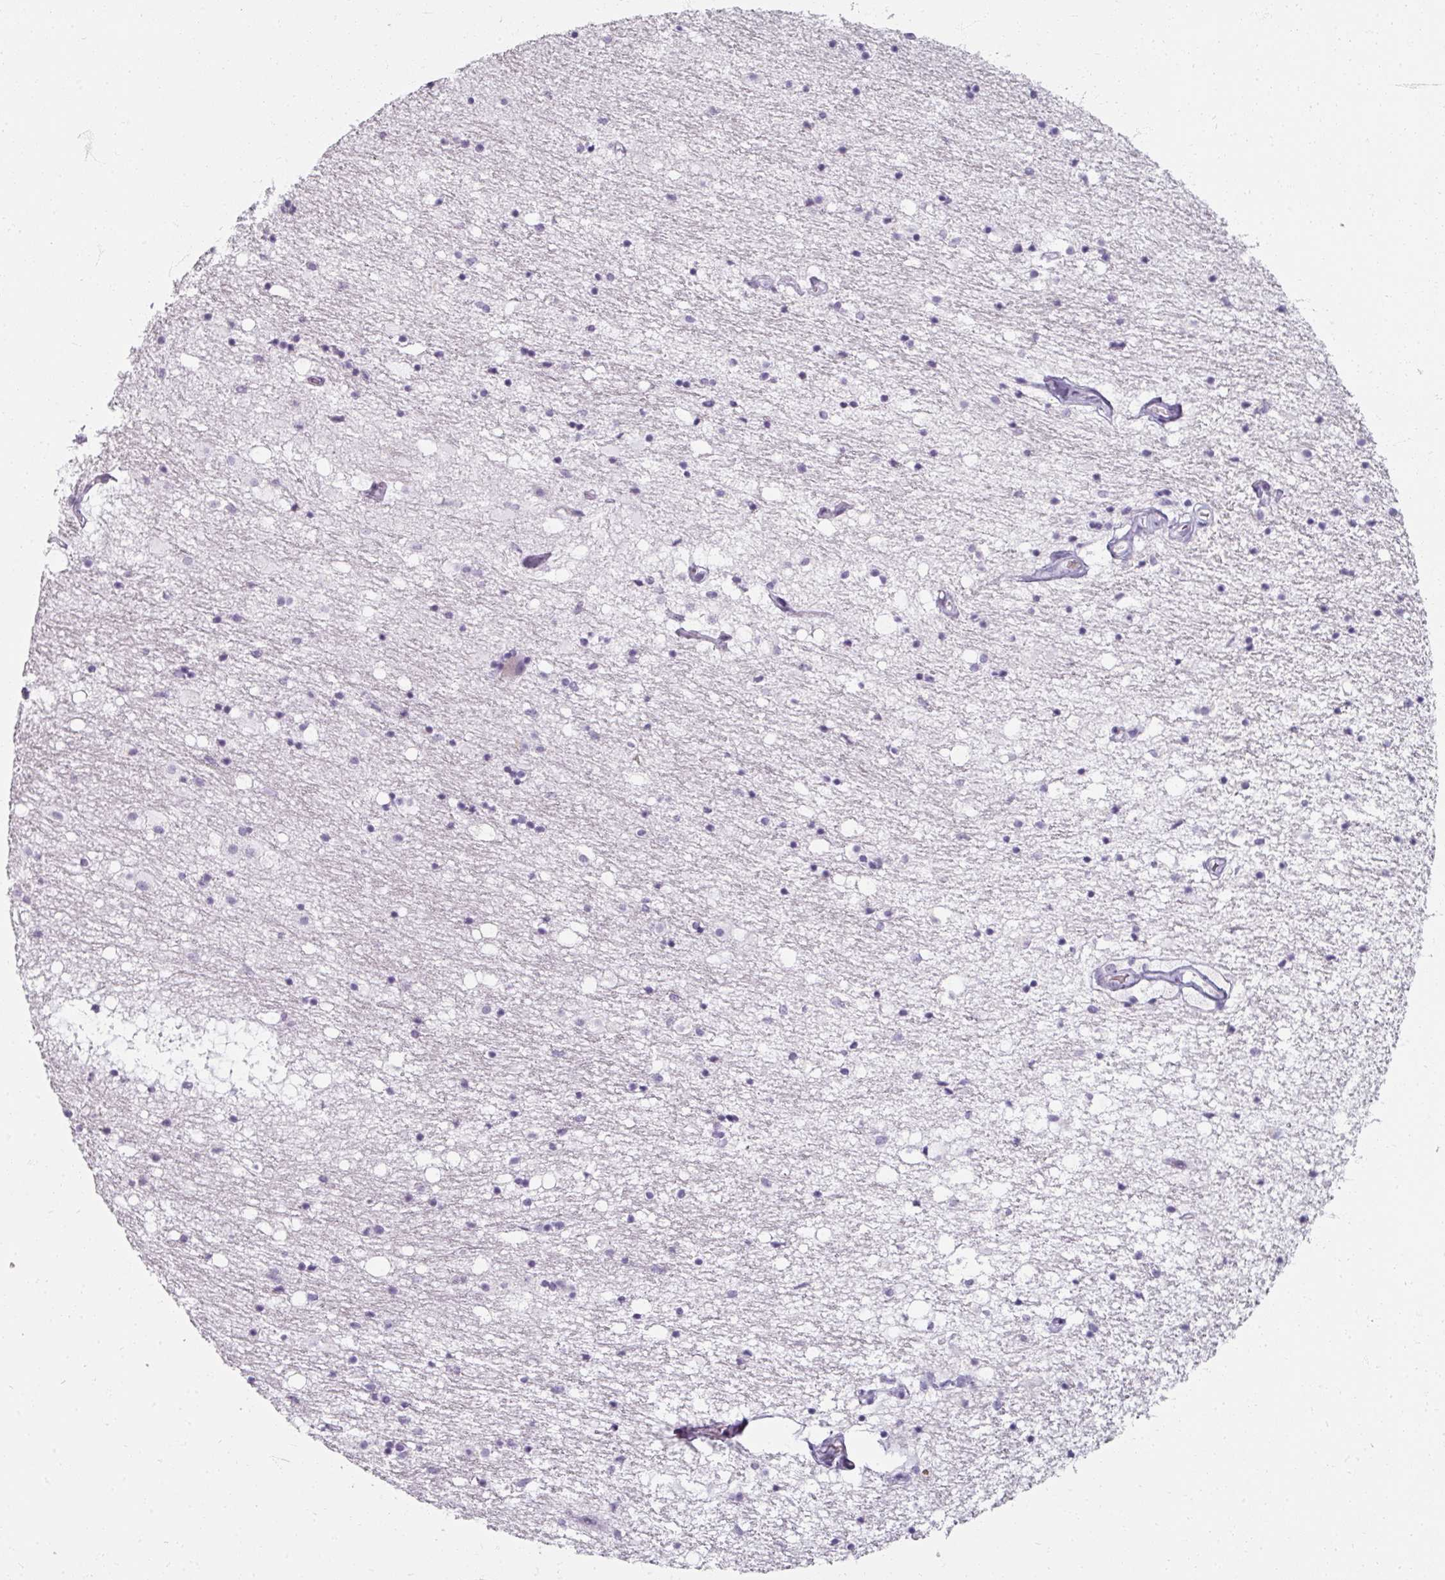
{"staining": {"intensity": "negative", "quantity": "none", "location": "none"}, "tissue": "caudate", "cell_type": "Glial cells", "image_type": "normal", "snomed": [{"axis": "morphology", "description": "Normal tissue, NOS"}, {"axis": "topography", "description": "Lateral ventricle wall"}], "caption": "Normal caudate was stained to show a protein in brown. There is no significant staining in glial cells. Nuclei are stained in blue.", "gene": "REG3A", "patient": {"sex": "male", "age": 58}}